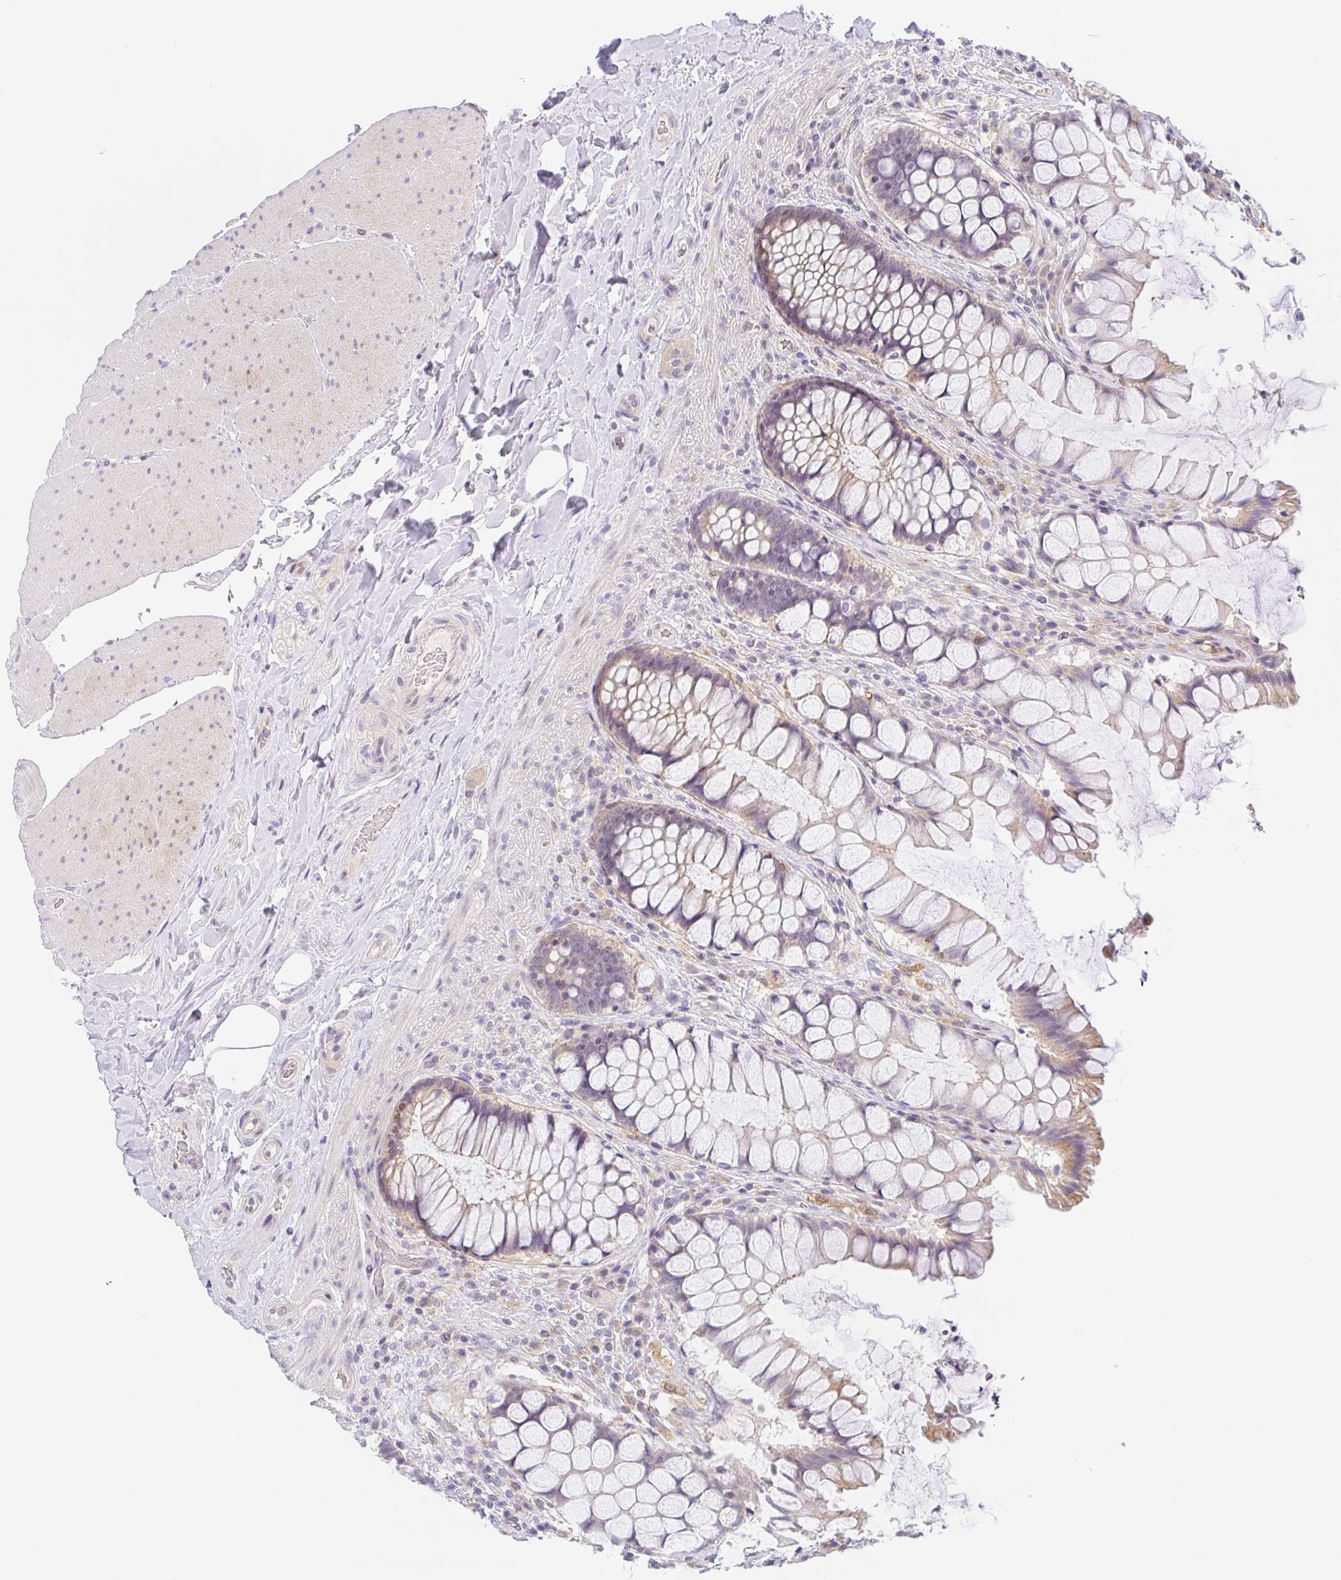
{"staining": {"intensity": "moderate", "quantity": ">75%", "location": "cytoplasmic/membranous"}, "tissue": "rectum", "cell_type": "Glandular cells", "image_type": "normal", "snomed": [{"axis": "morphology", "description": "Normal tissue, NOS"}, {"axis": "topography", "description": "Rectum"}], "caption": "Protein analysis of unremarkable rectum shows moderate cytoplasmic/membranous positivity in approximately >75% of glandular cells. The staining was performed using DAB (3,3'-diaminobenzidine), with brown indicating positive protein expression. Nuclei are stained blue with hematoxylin.", "gene": "TMEM86A", "patient": {"sex": "female", "age": 58}}